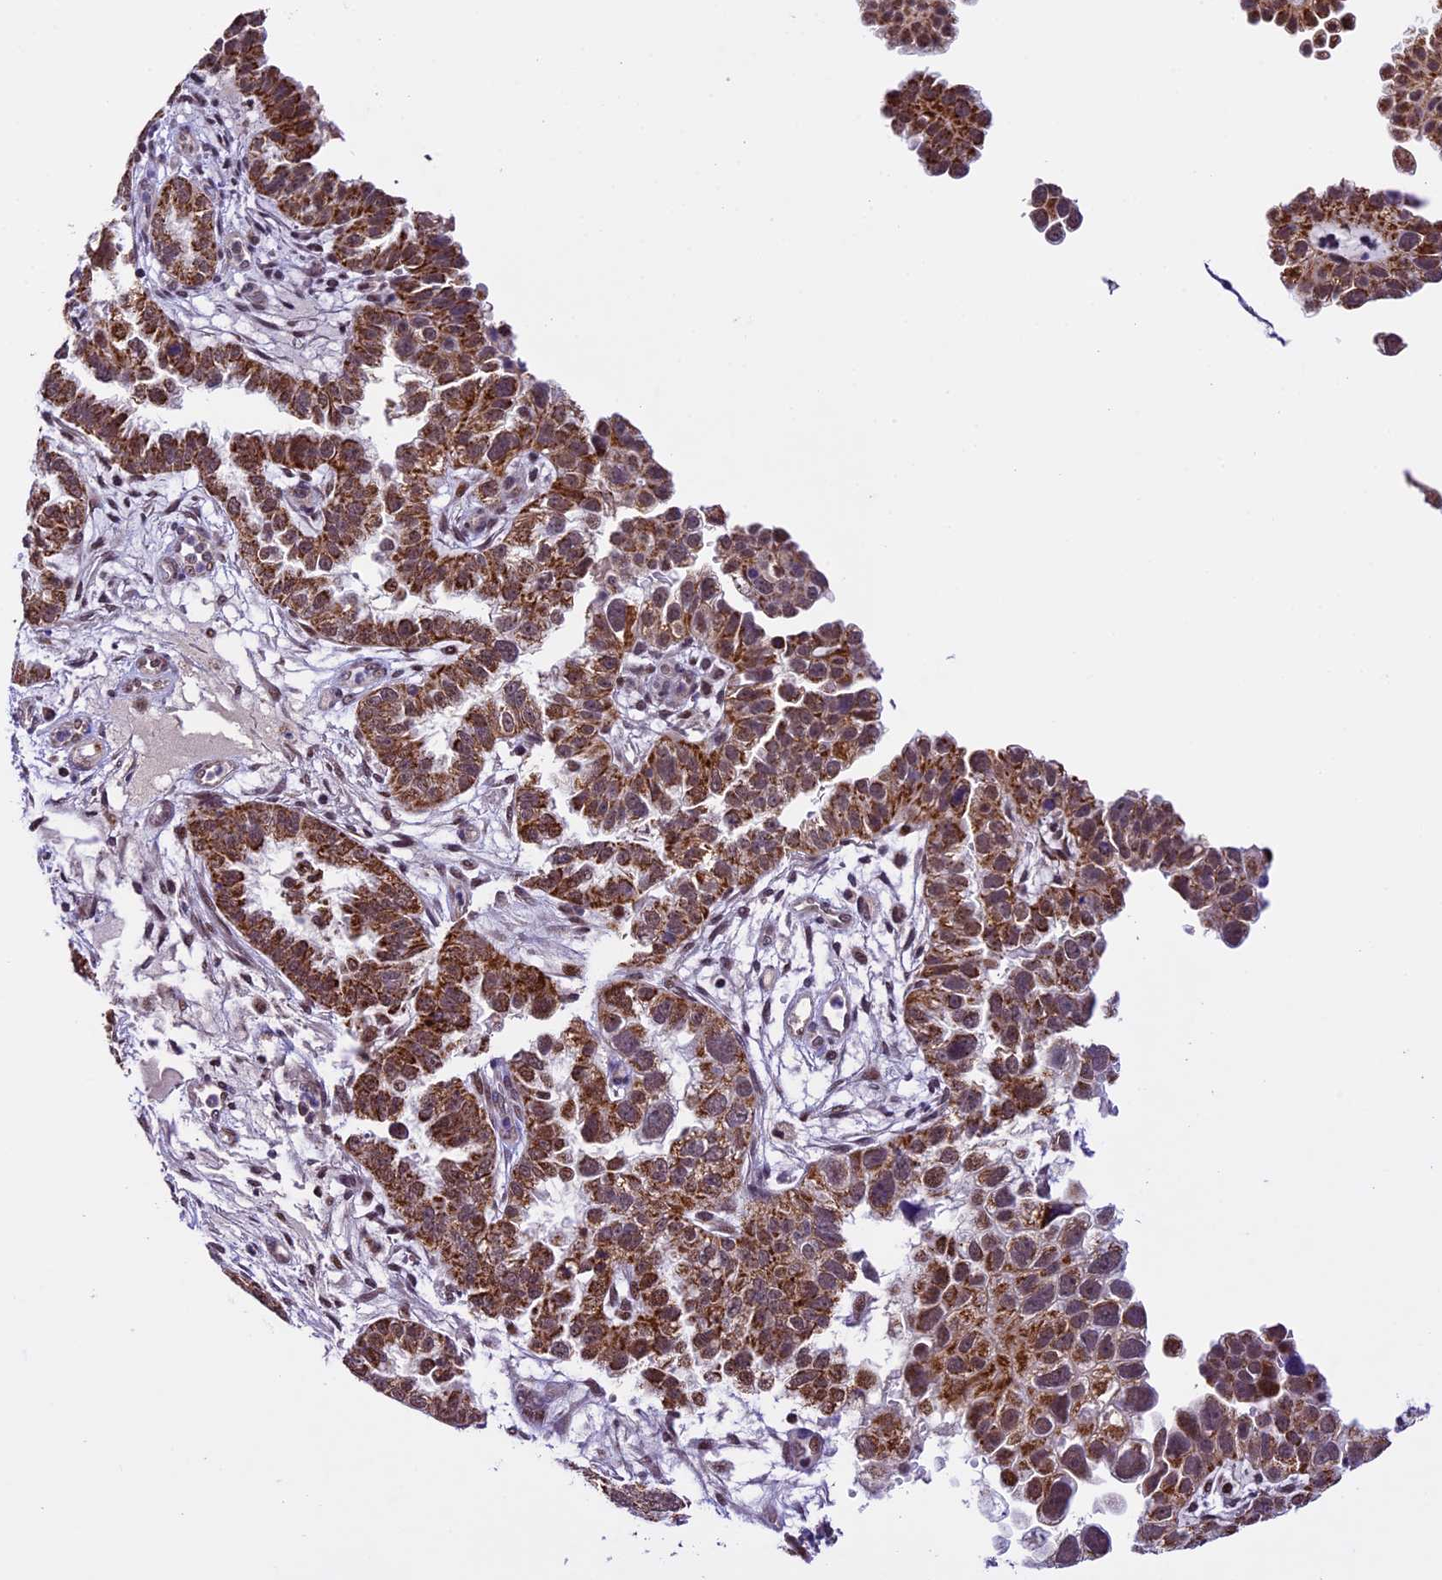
{"staining": {"intensity": "moderate", "quantity": ">75%", "location": "cytoplasmic/membranous,nuclear"}, "tissue": "endometrial cancer", "cell_type": "Tumor cells", "image_type": "cancer", "snomed": [{"axis": "morphology", "description": "Adenocarcinoma, NOS"}, {"axis": "topography", "description": "Endometrium"}], "caption": "An immunohistochemistry image of neoplastic tissue is shown. Protein staining in brown labels moderate cytoplasmic/membranous and nuclear positivity in endometrial adenocarcinoma within tumor cells.", "gene": "CARS2", "patient": {"sex": "female", "age": 85}}